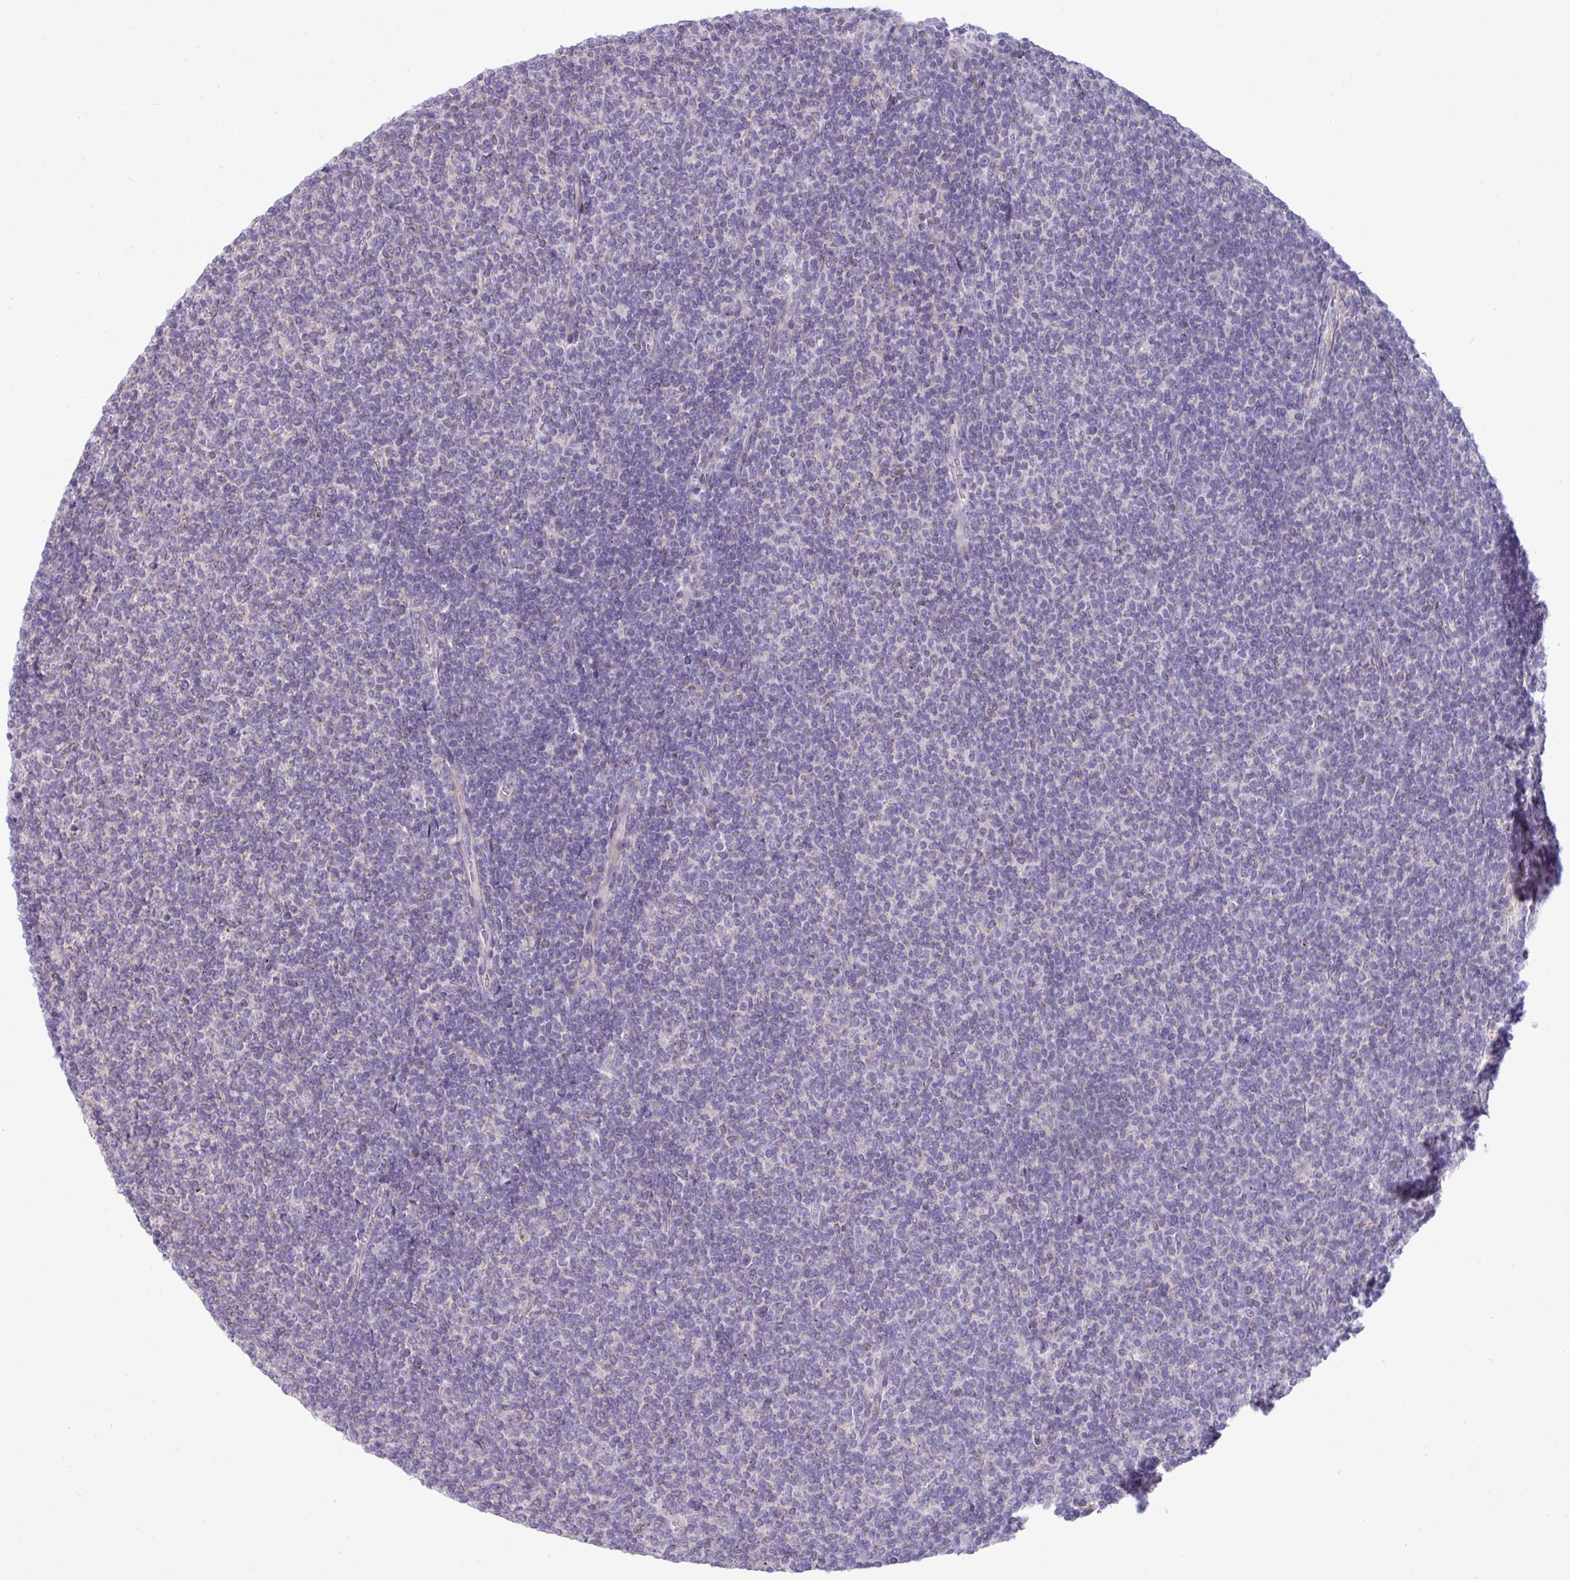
{"staining": {"intensity": "negative", "quantity": "none", "location": "none"}, "tissue": "lymphoma", "cell_type": "Tumor cells", "image_type": "cancer", "snomed": [{"axis": "morphology", "description": "Malignant lymphoma, non-Hodgkin's type, Low grade"}, {"axis": "topography", "description": "Lymph node"}], "caption": "Lymphoma was stained to show a protein in brown. There is no significant positivity in tumor cells.", "gene": "IRGC", "patient": {"sex": "male", "age": 52}}